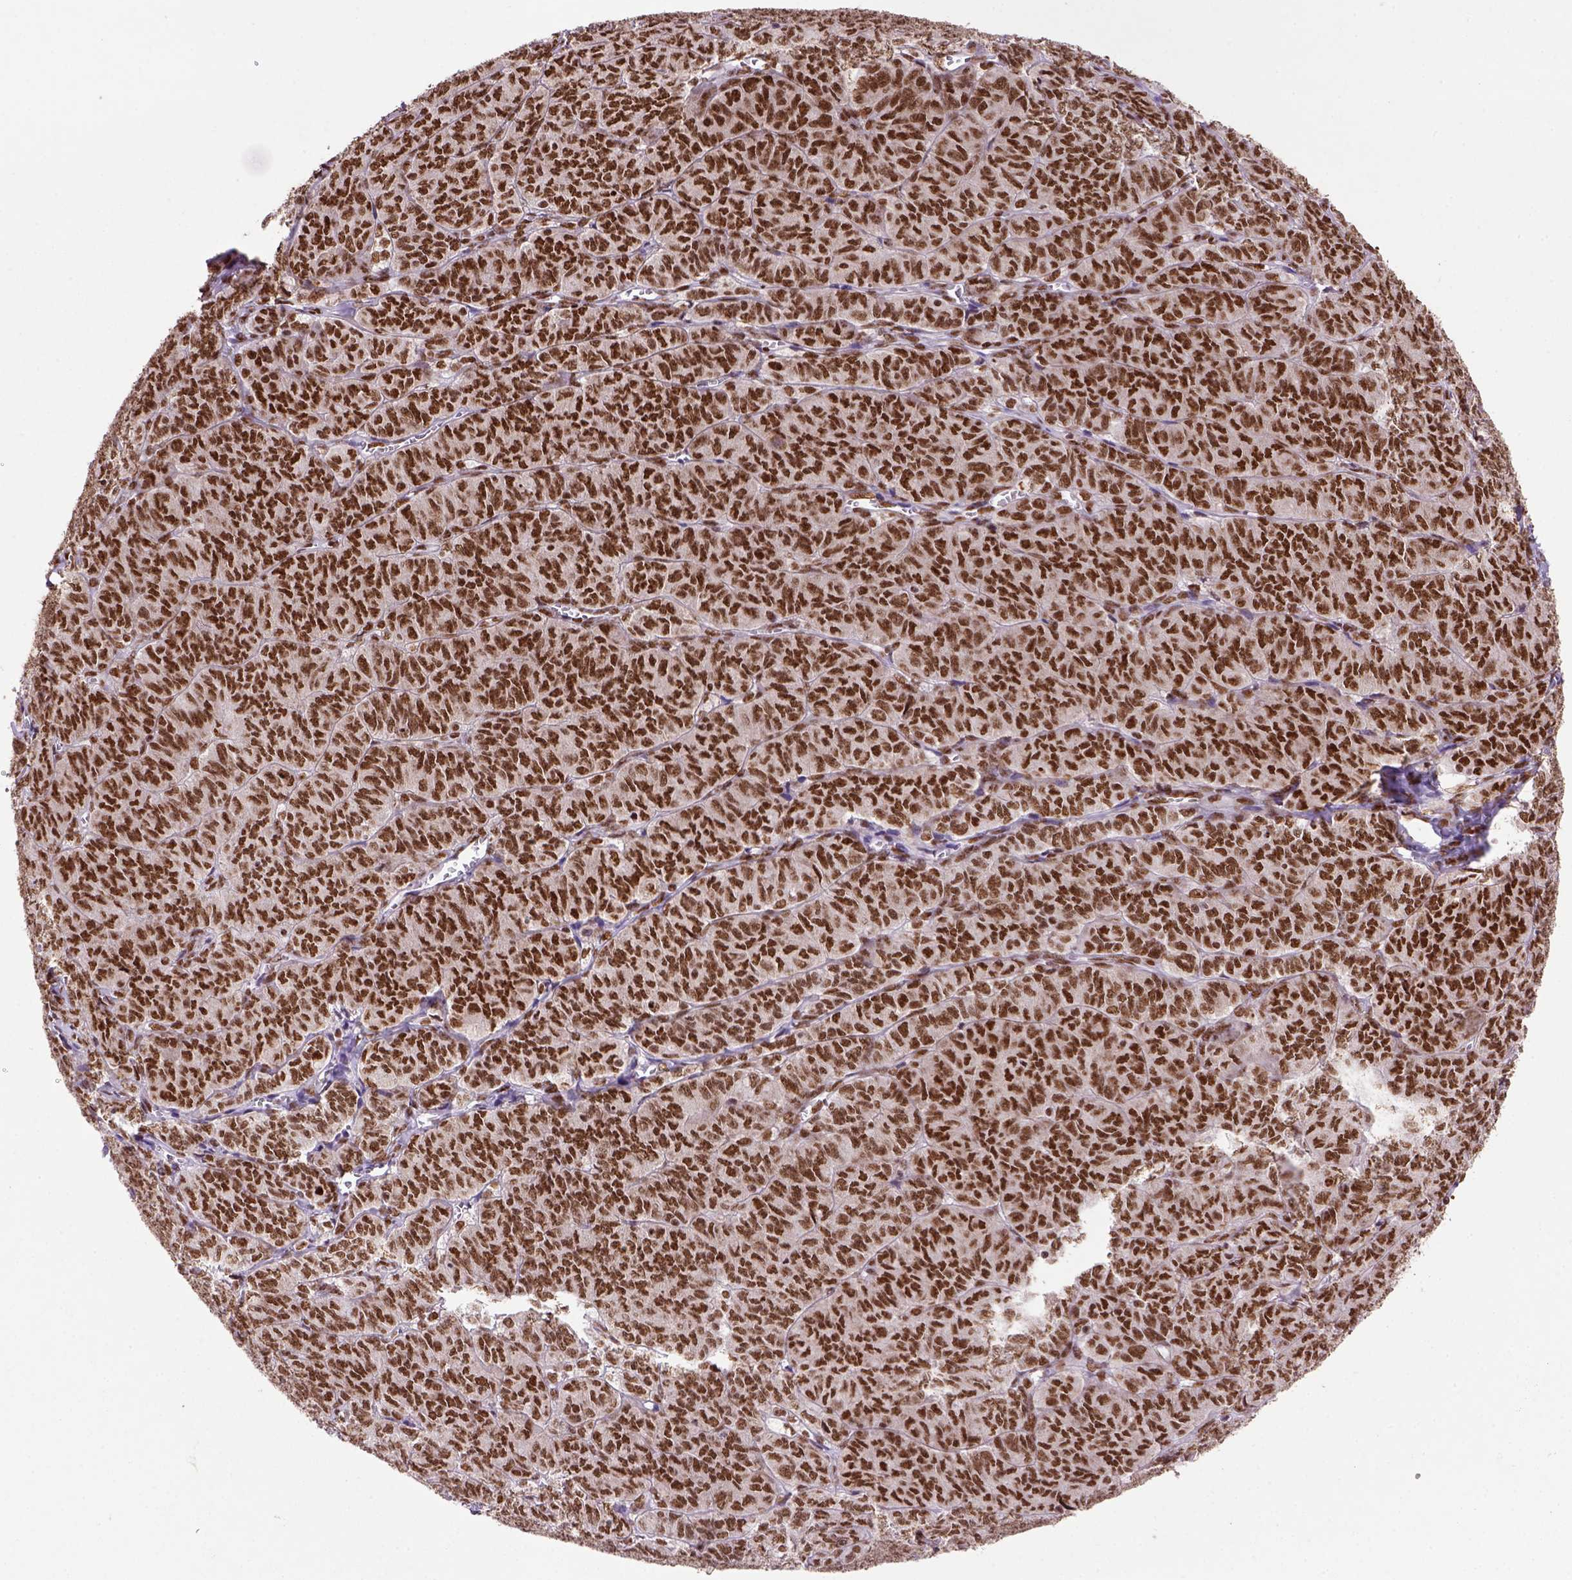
{"staining": {"intensity": "moderate", "quantity": ">75%", "location": "nuclear"}, "tissue": "ovarian cancer", "cell_type": "Tumor cells", "image_type": "cancer", "snomed": [{"axis": "morphology", "description": "Carcinoma, endometroid"}, {"axis": "topography", "description": "Ovary"}], "caption": "Ovarian endometroid carcinoma stained with a brown dye displays moderate nuclear positive staining in about >75% of tumor cells.", "gene": "NSMCE2", "patient": {"sex": "female", "age": 80}}